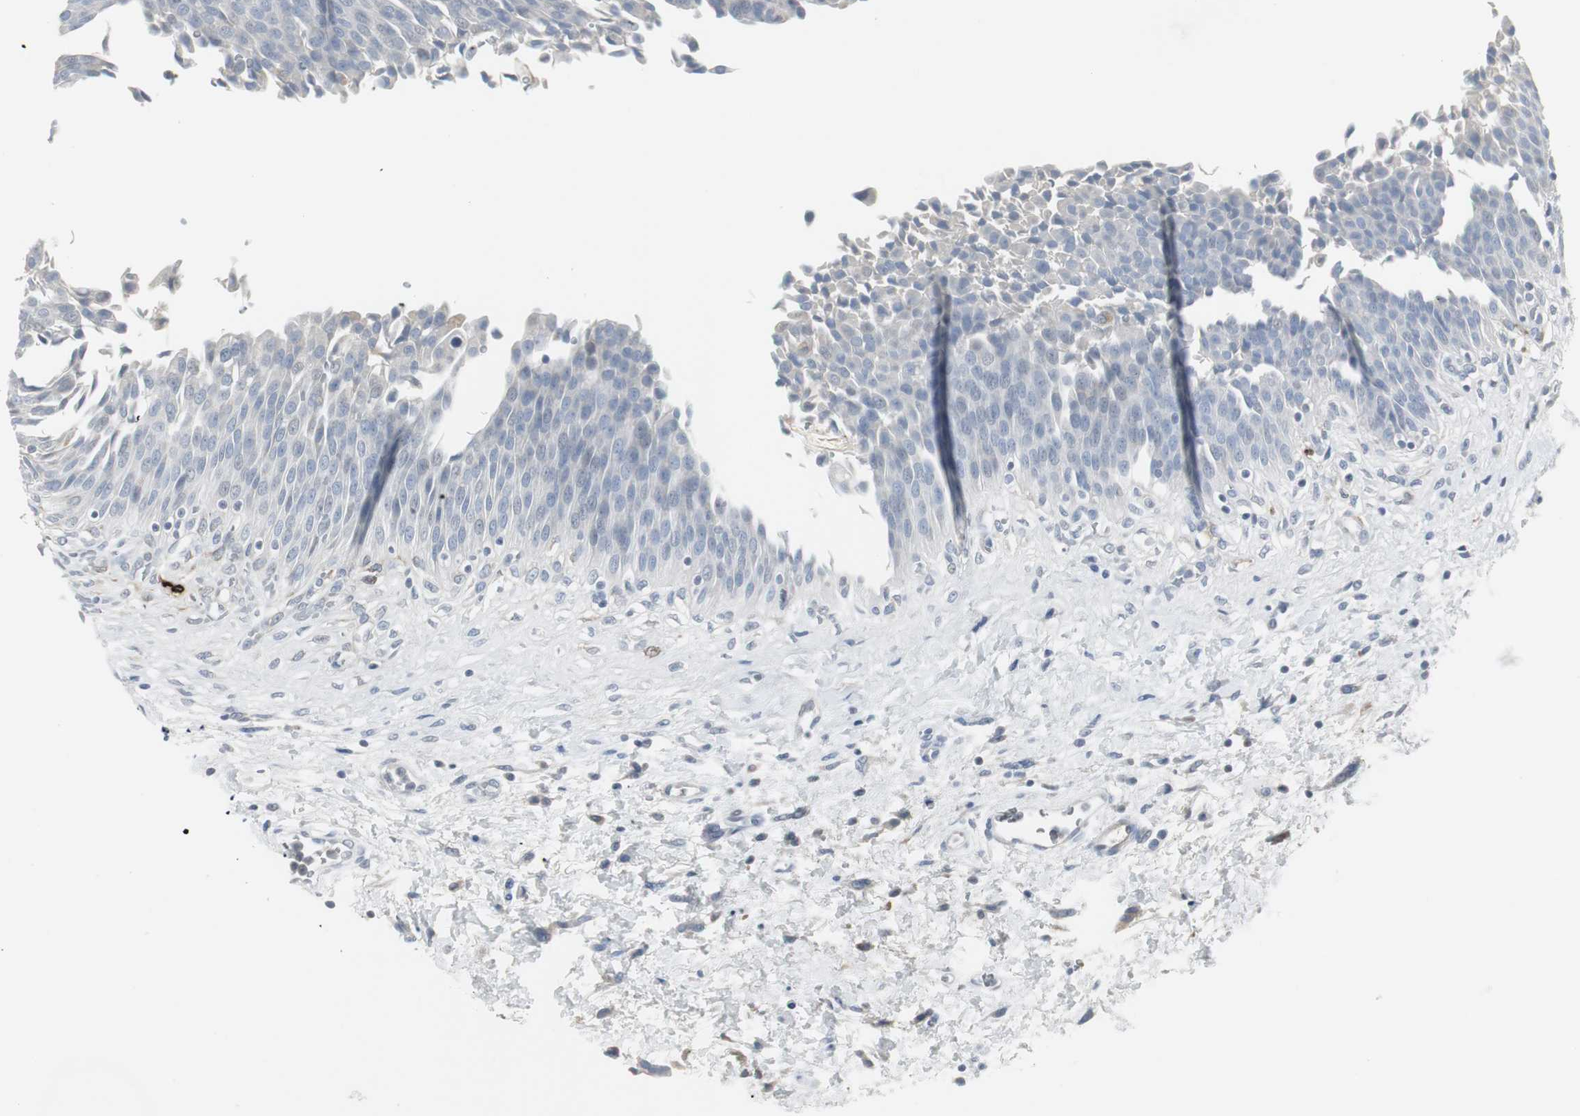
{"staining": {"intensity": "negative", "quantity": "none", "location": "none"}, "tissue": "urinary bladder", "cell_type": "Urothelial cells", "image_type": "normal", "snomed": [{"axis": "morphology", "description": "Normal tissue, NOS"}, {"axis": "morphology", "description": "Dysplasia, NOS"}, {"axis": "topography", "description": "Urinary bladder"}], "caption": "This is an IHC image of benign human urinary bladder. There is no expression in urothelial cells.", "gene": "PI15", "patient": {"sex": "male", "age": 35}}